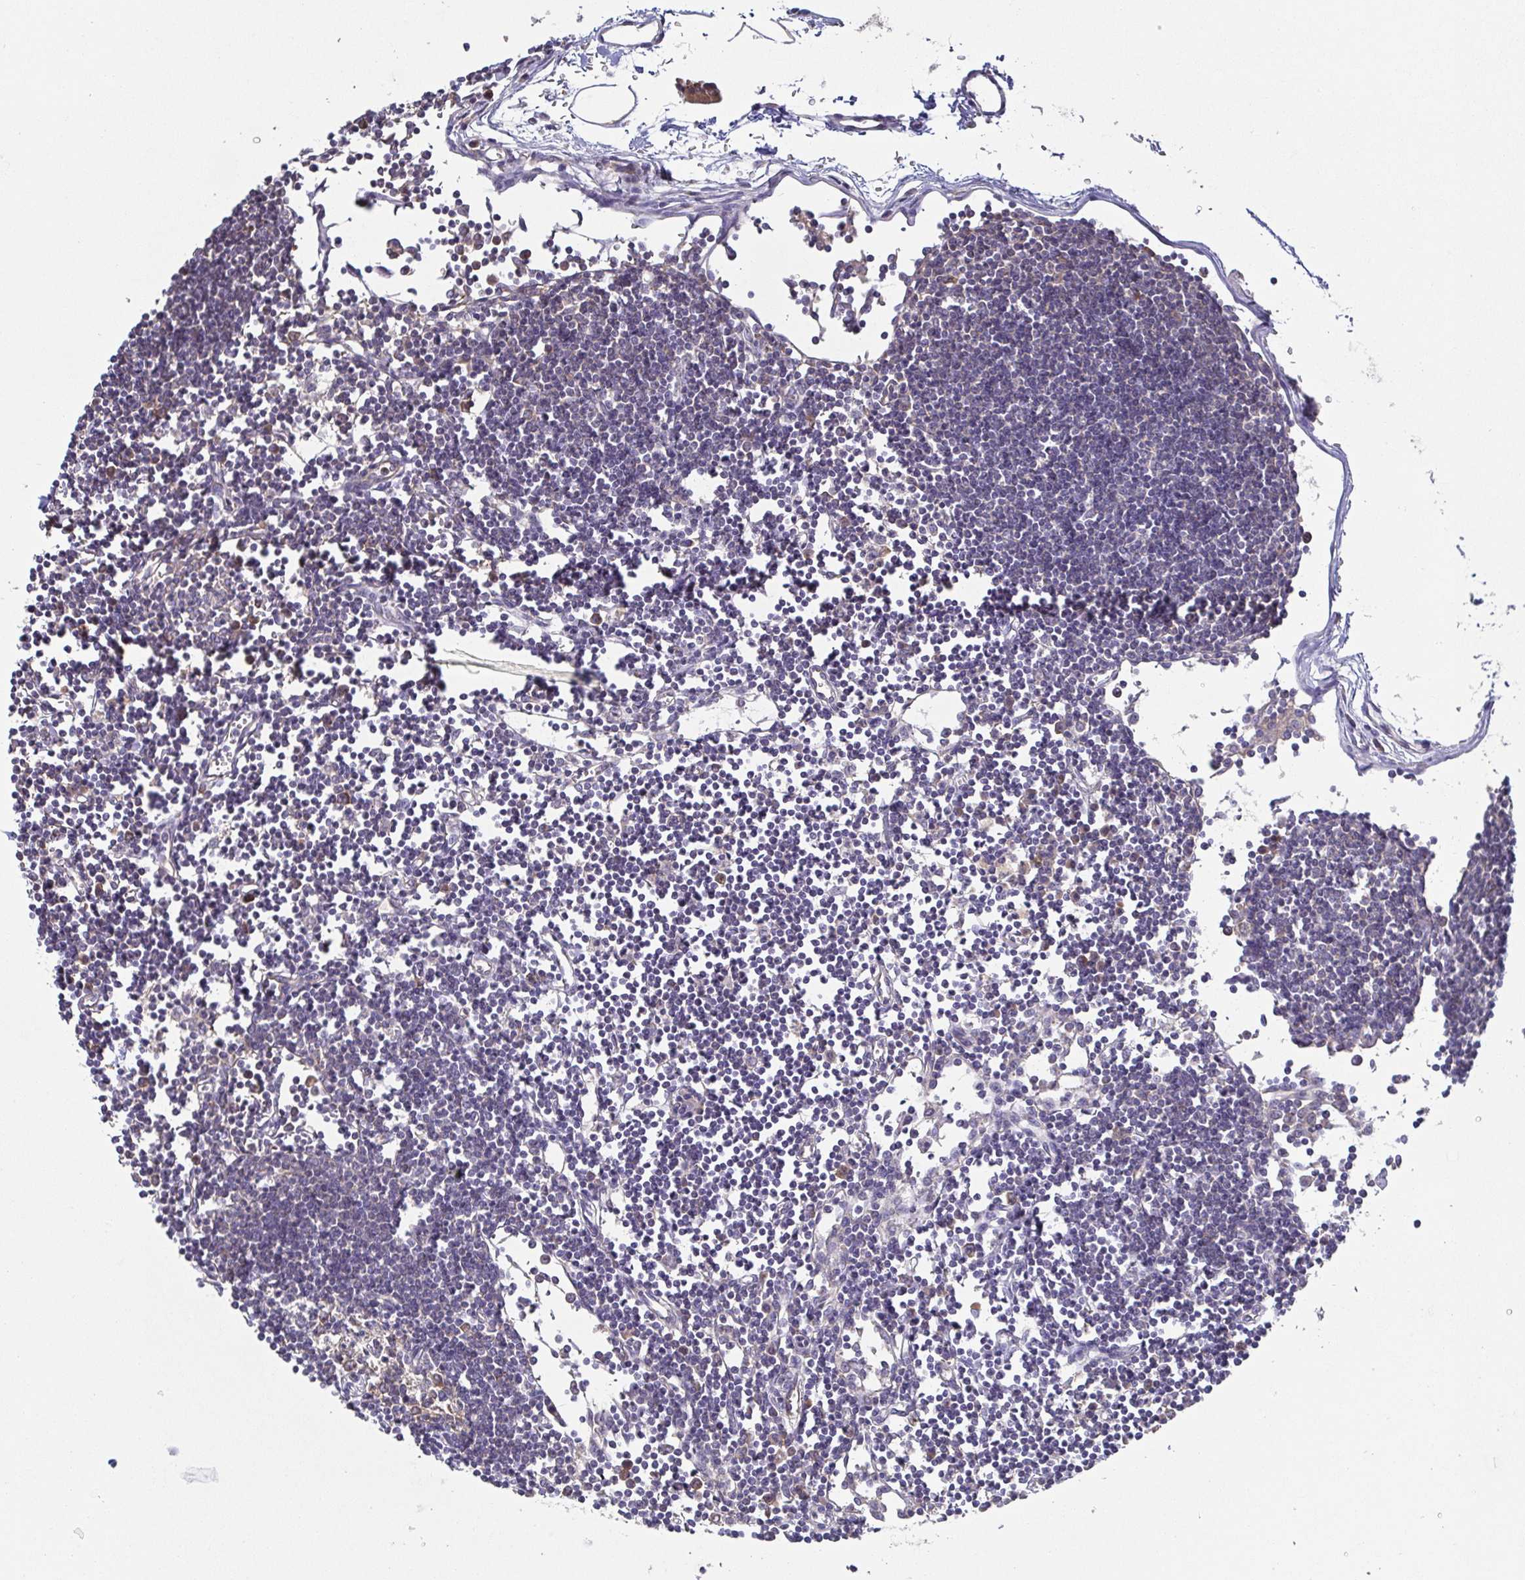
{"staining": {"intensity": "negative", "quantity": "none", "location": "none"}, "tissue": "lymph node", "cell_type": "Germinal center cells", "image_type": "normal", "snomed": [{"axis": "morphology", "description": "Normal tissue, NOS"}, {"axis": "topography", "description": "Lymph node"}], "caption": "Germinal center cells show no significant expression in unremarkable lymph node. Nuclei are stained in blue.", "gene": "EIF3D", "patient": {"sex": "female", "age": 65}}